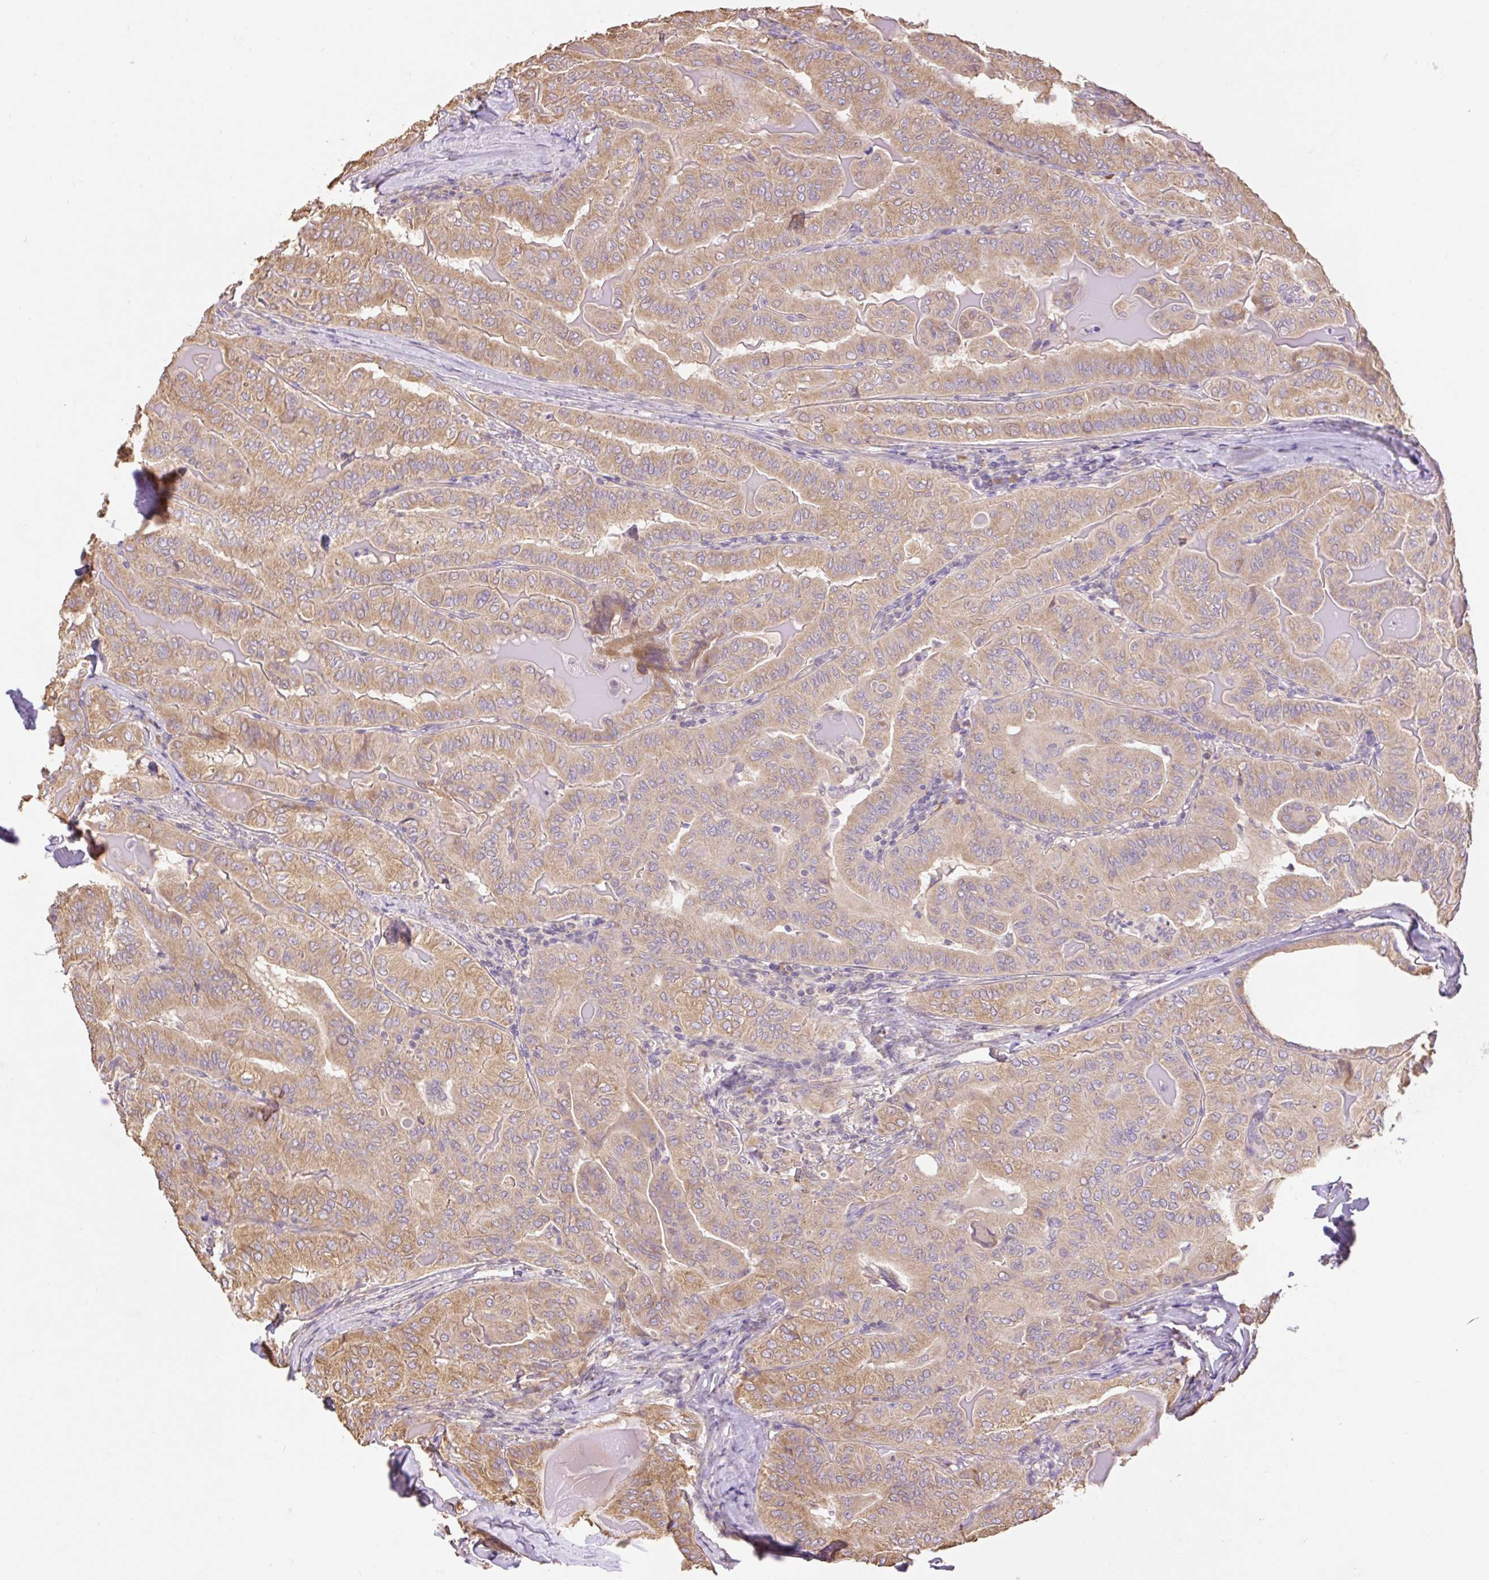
{"staining": {"intensity": "moderate", "quantity": ">75%", "location": "cytoplasmic/membranous"}, "tissue": "thyroid cancer", "cell_type": "Tumor cells", "image_type": "cancer", "snomed": [{"axis": "morphology", "description": "Papillary adenocarcinoma, NOS"}, {"axis": "topography", "description": "Thyroid gland"}], "caption": "Tumor cells show moderate cytoplasmic/membranous expression in approximately >75% of cells in papillary adenocarcinoma (thyroid).", "gene": "DESI1", "patient": {"sex": "female", "age": 68}}